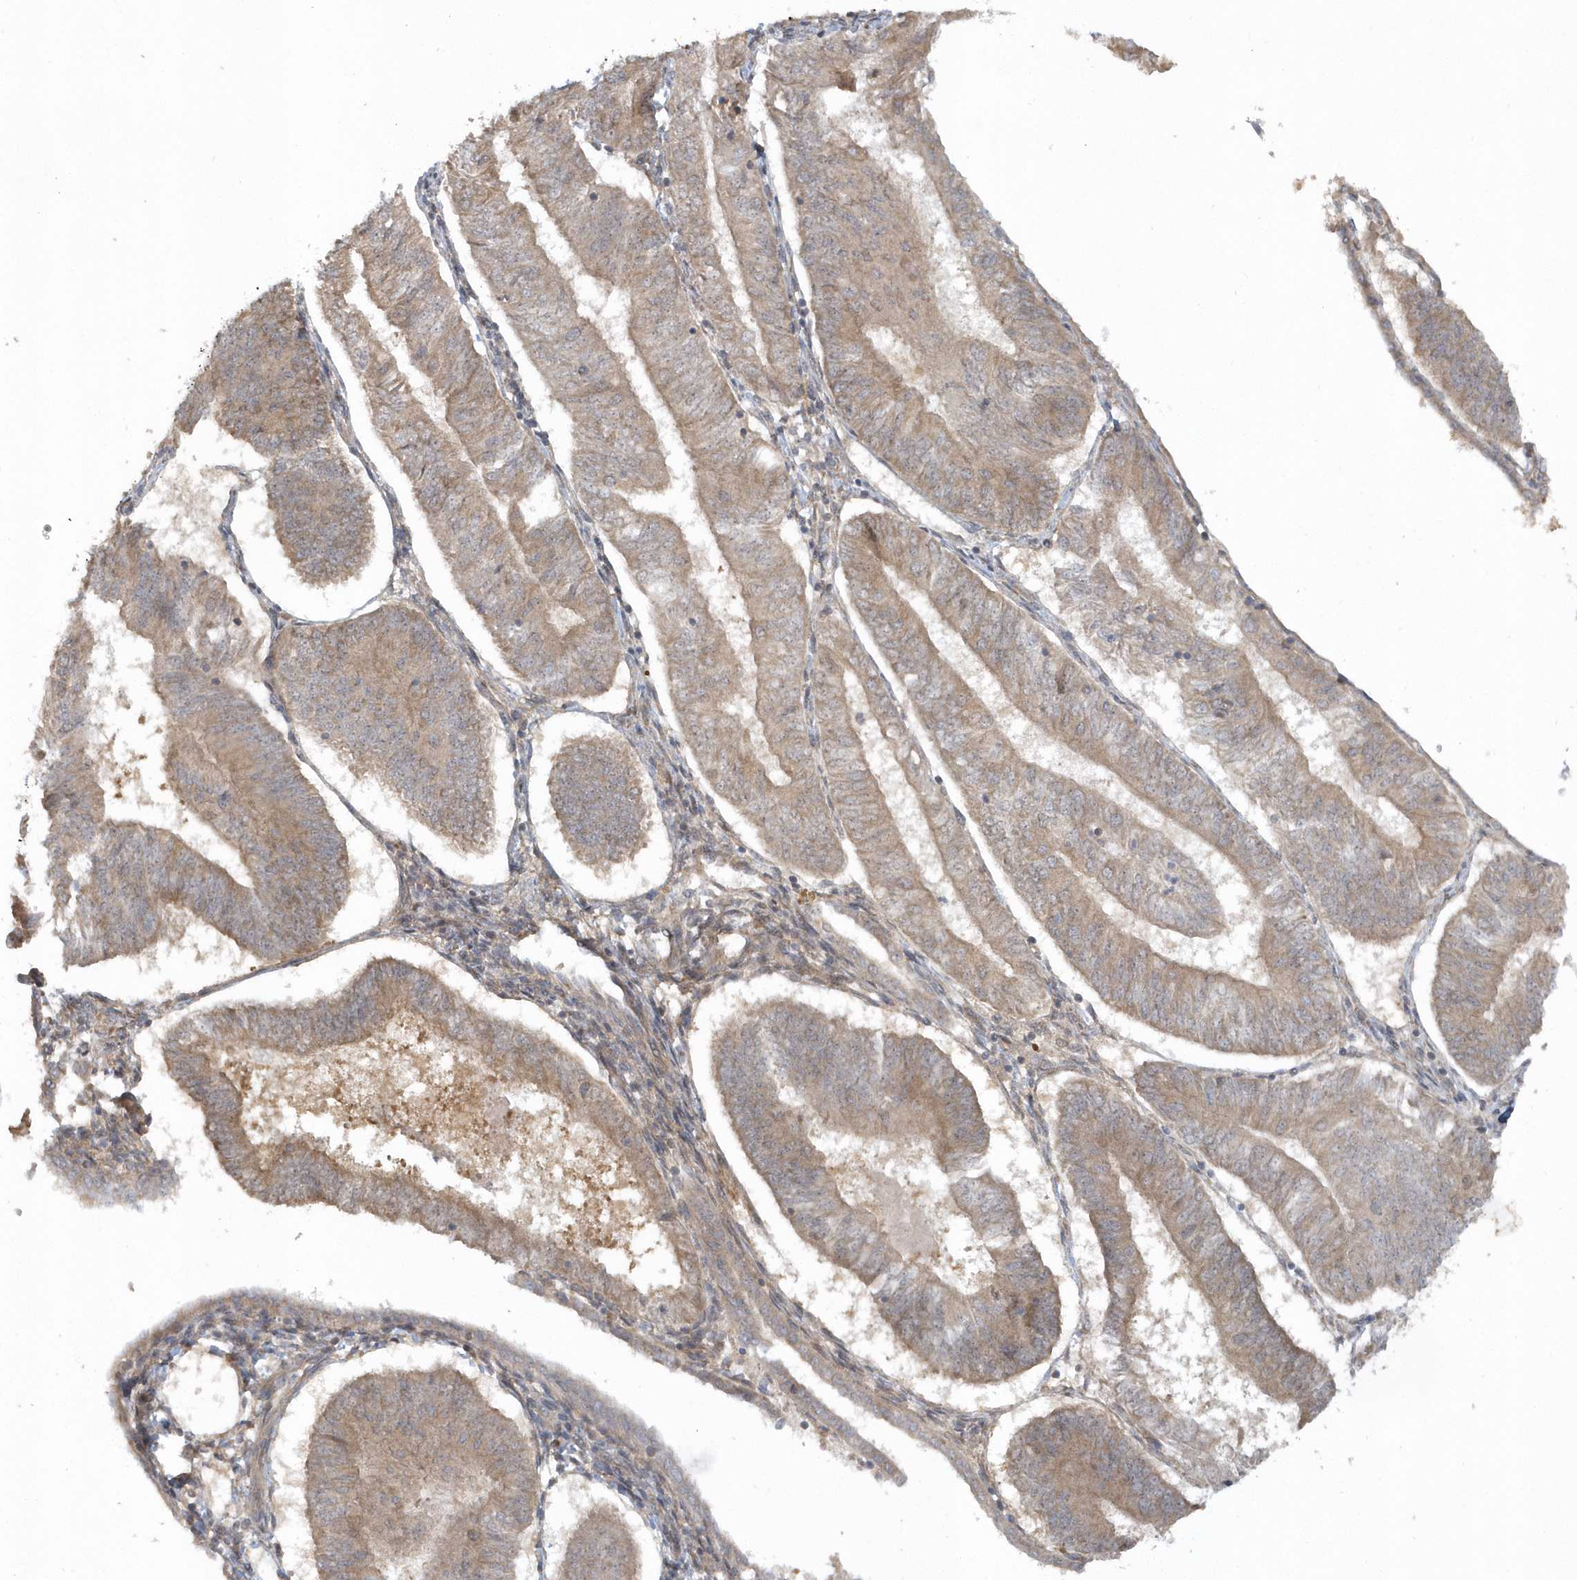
{"staining": {"intensity": "moderate", "quantity": ">75%", "location": "cytoplasmic/membranous"}, "tissue": "endometrial cancer", "cell_type": "Tumor cells", "image_type": "cancer", "snomed": [{"axis": "morphology", "description": "Adenocarcinoma, NOS"}, {"axis": "topography", "description": "Endometrium"}], "caption": "Human endometrial cancer (adenocarcinoma) stained with a protein marker demonstrates moderate staining in tumor cells.", "gene": "THG1L", "patient": {"sex": "female", "age": 58}}